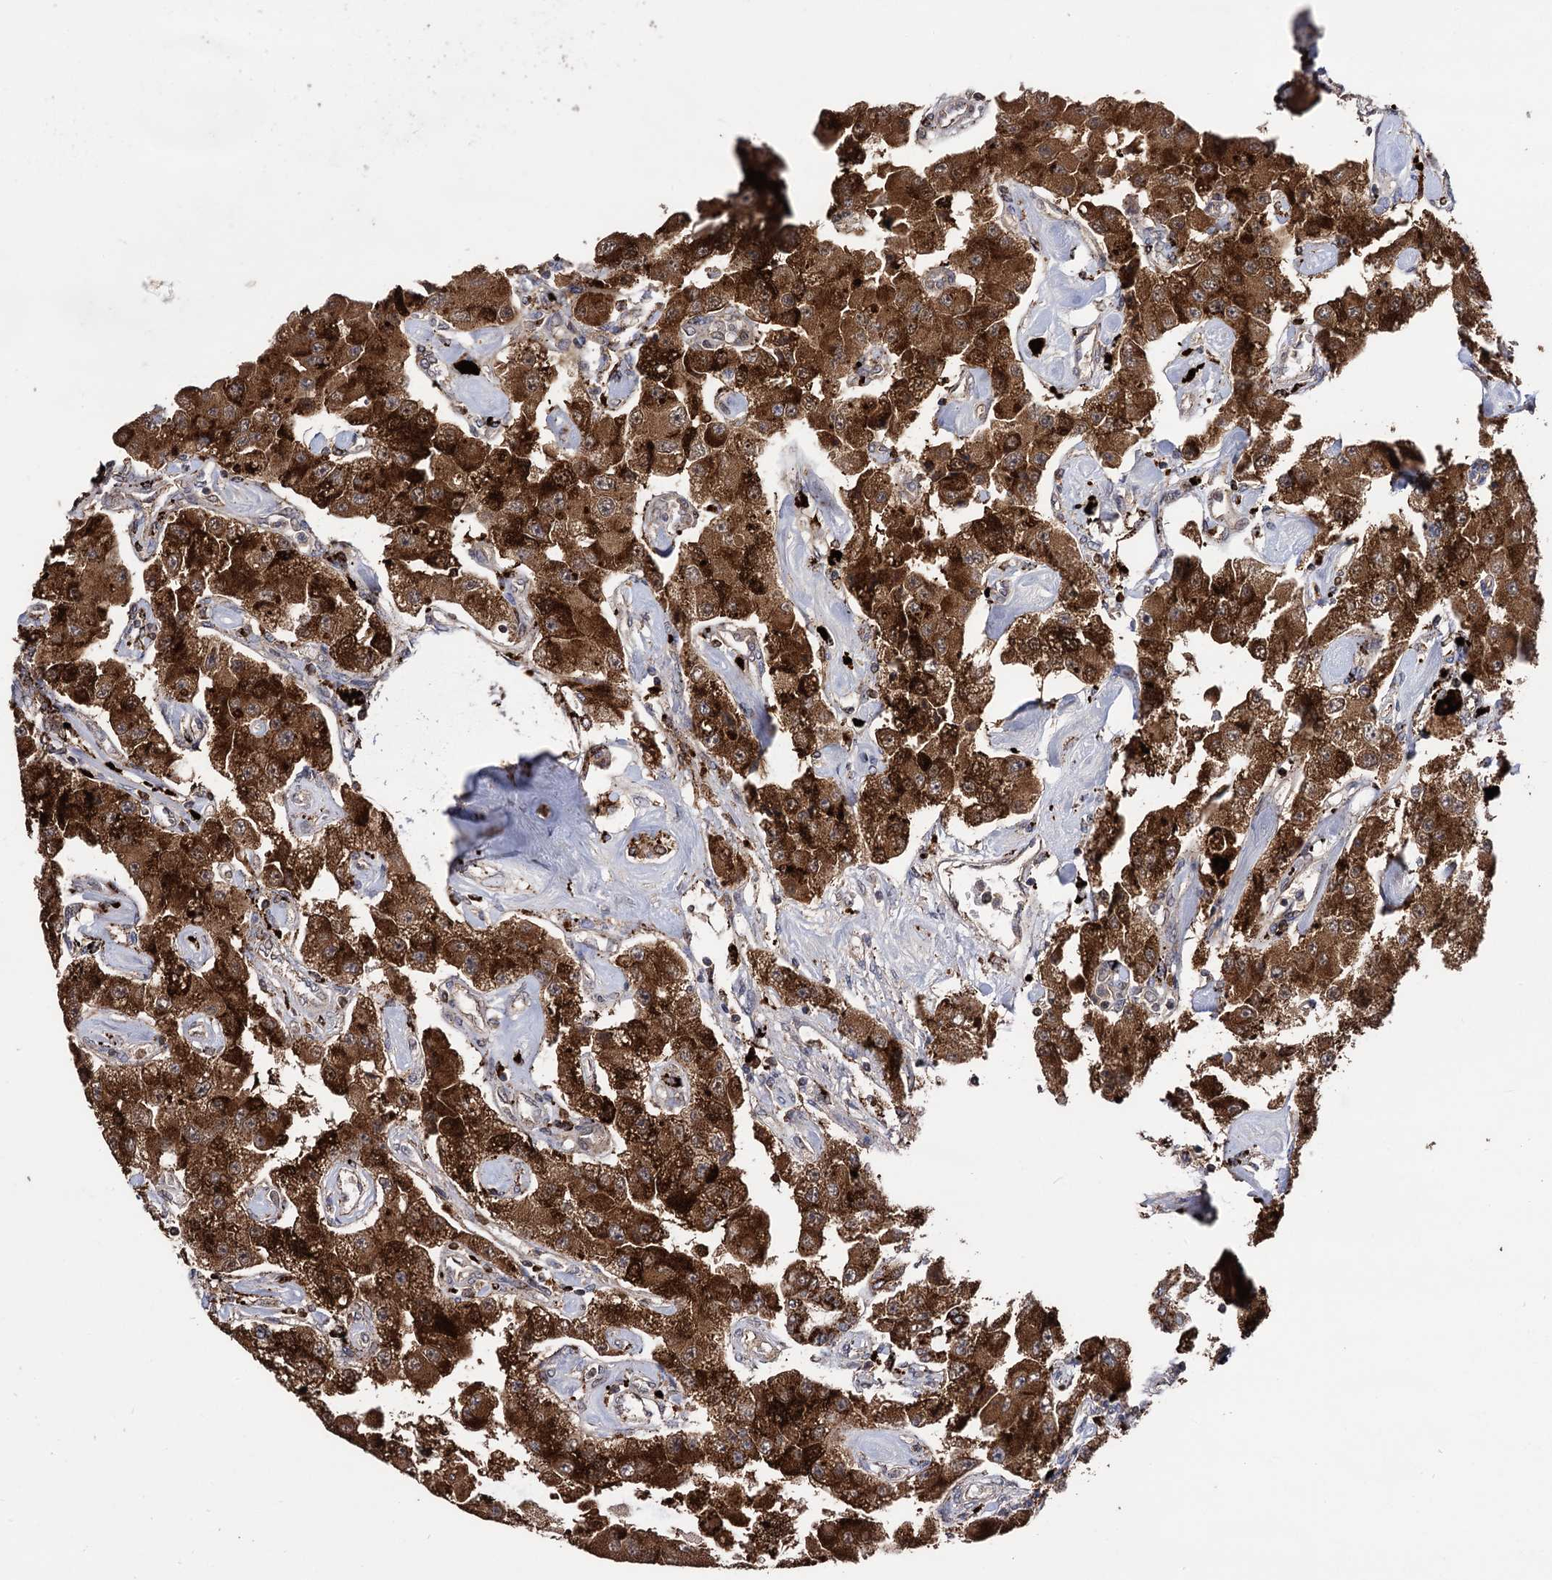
{"staining": {"intensity": "strong", "quantity": ">75%", "location": "cytoplasmic/membranous"}, "tissue": "carcinoid", "cell_type": "Tumor cells", "image_type": "cancer", "snomed": [{"axis": "morphology", "description": "Carcinoid, malignant, NOS"}, {"axis": "topography", "description": "Pancreas"}], "caption": "Human malignant carcinoid stained for a protein (brown) demonstrates strong cytoplasmic/membranous positive expression in approximately >75% of tumor cells.", "gene": "MICAL2", "patient": {"sex": "male", "age": 41}}